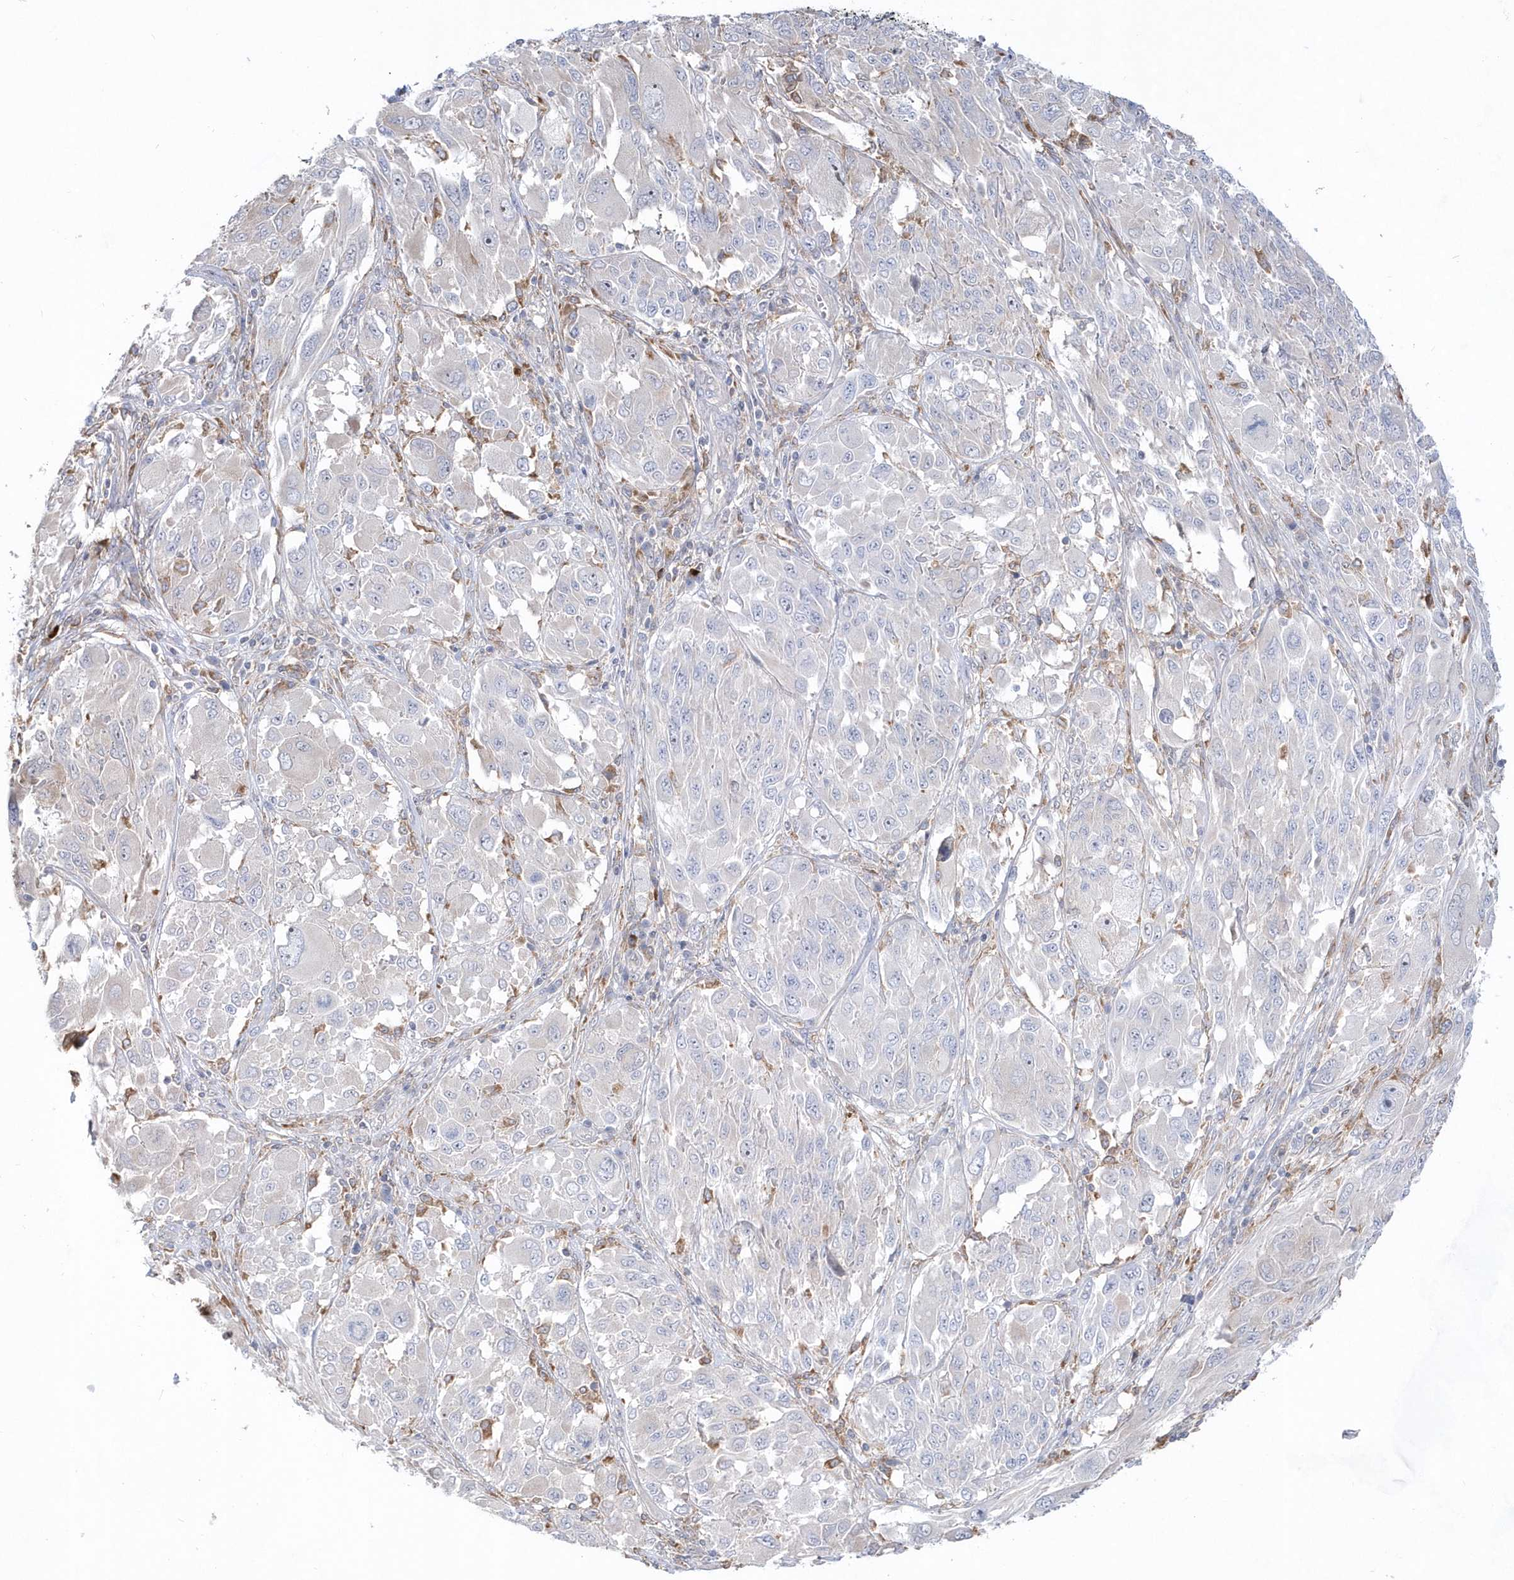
{"staining": {"intensity": "negative", "quantity": "none", "location": "none"}, "tissue": "melanoma", "cell_type": "Tumor cells", "image_type": "cancer", "snomed": [{"axis": "morphology", "description": "Malignant melanoma, NOS"}, {"axis": "topography", "description": "Skin"}], "caption": "Tumor cells show no significant positivity in melanoma. (DAB immunohistochemistry, high magnification).", "gene": "BDH2", "patient": {"sex": "female", "age": 91}}